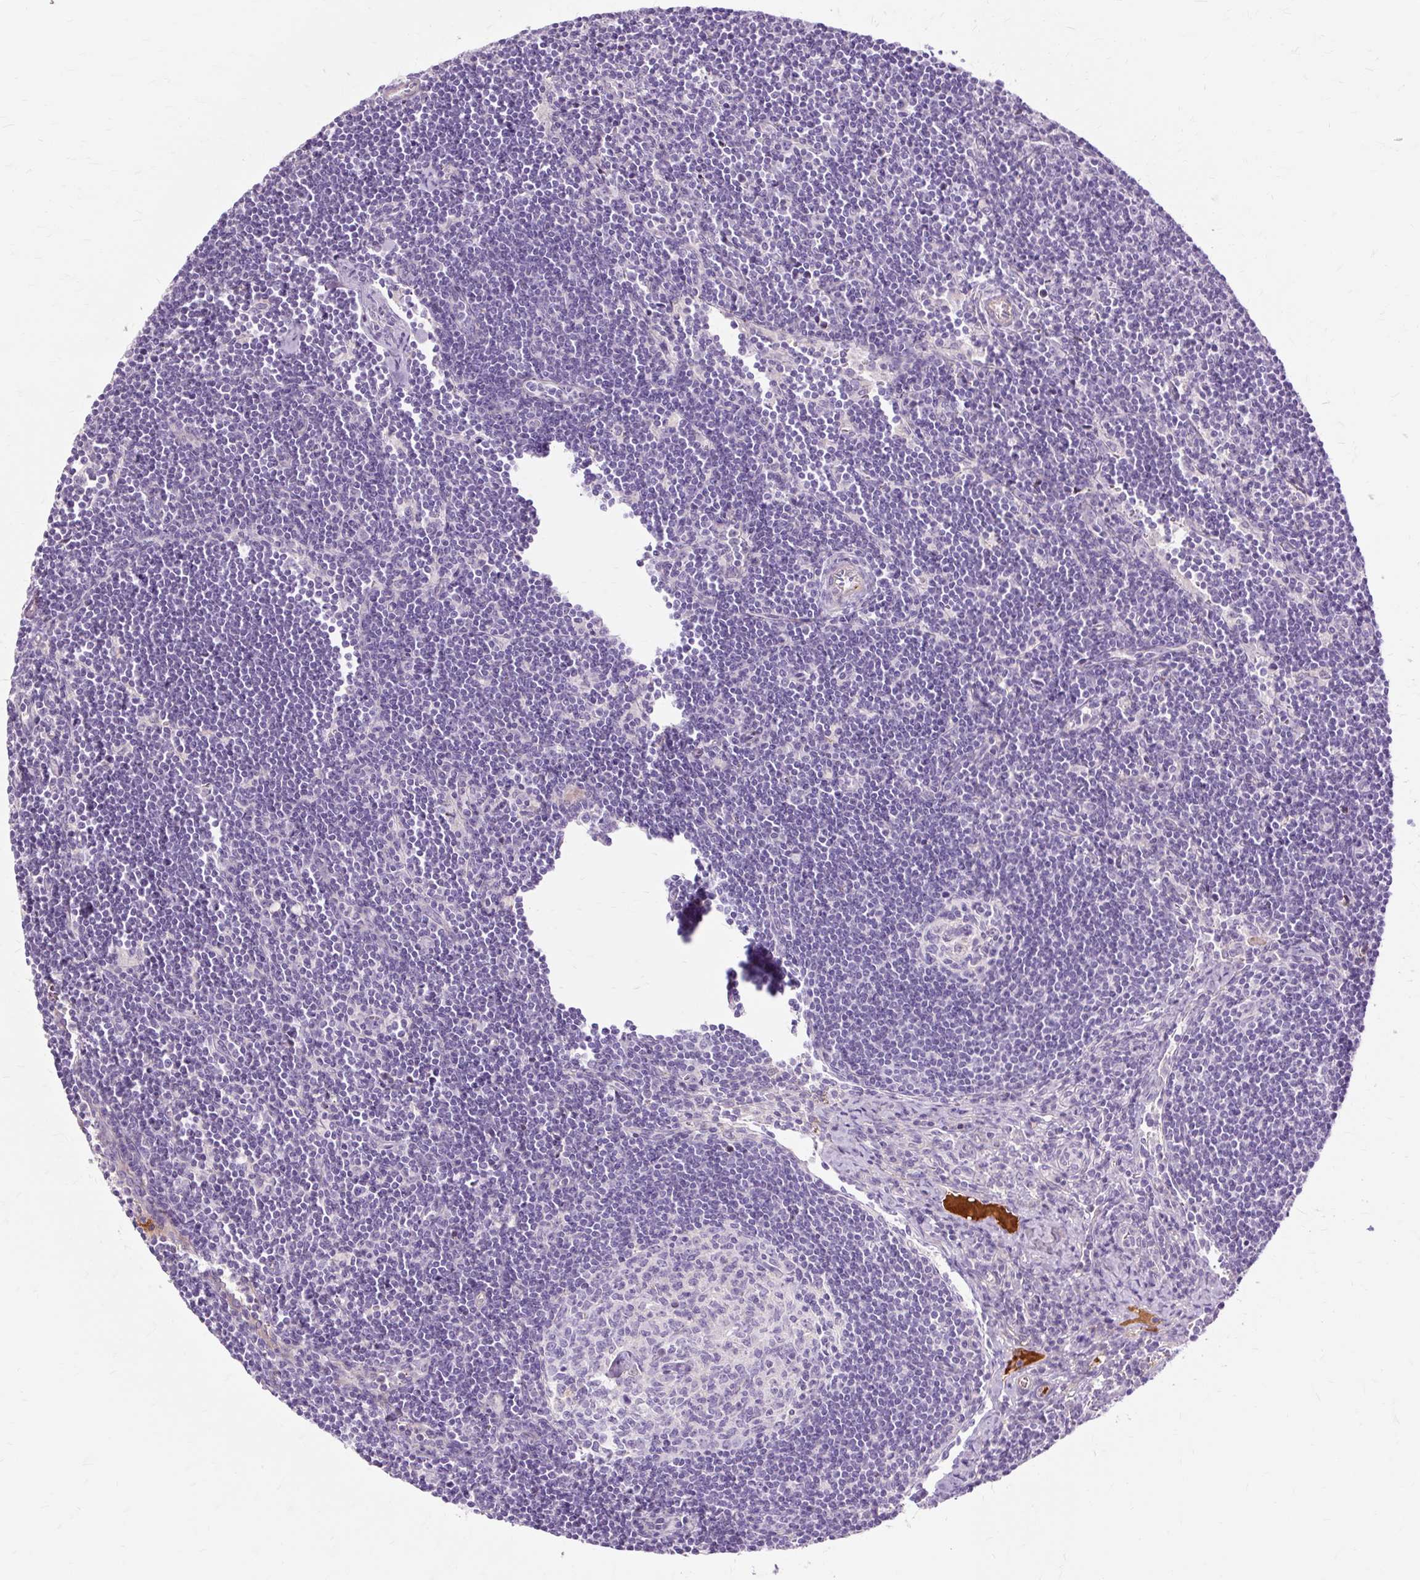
{"staining": {"intensity": "negative", "quantity": "none", "location": "none"}, "tissue": "lymph node", "cell_type": "Germinal center cells", "image_type": "normal", "snomed": [{"axis": "morphology", "description": "Normal tissue, NOS"}, {"axis": "topography", "description": "Lymph node"}], "caption": "This is an immunohistochemistry micrograph of benign lymph node. There is no expression in germinal center cells.", "gene": "DCTN4", "patient": {"sex": "female", "age": 29}}